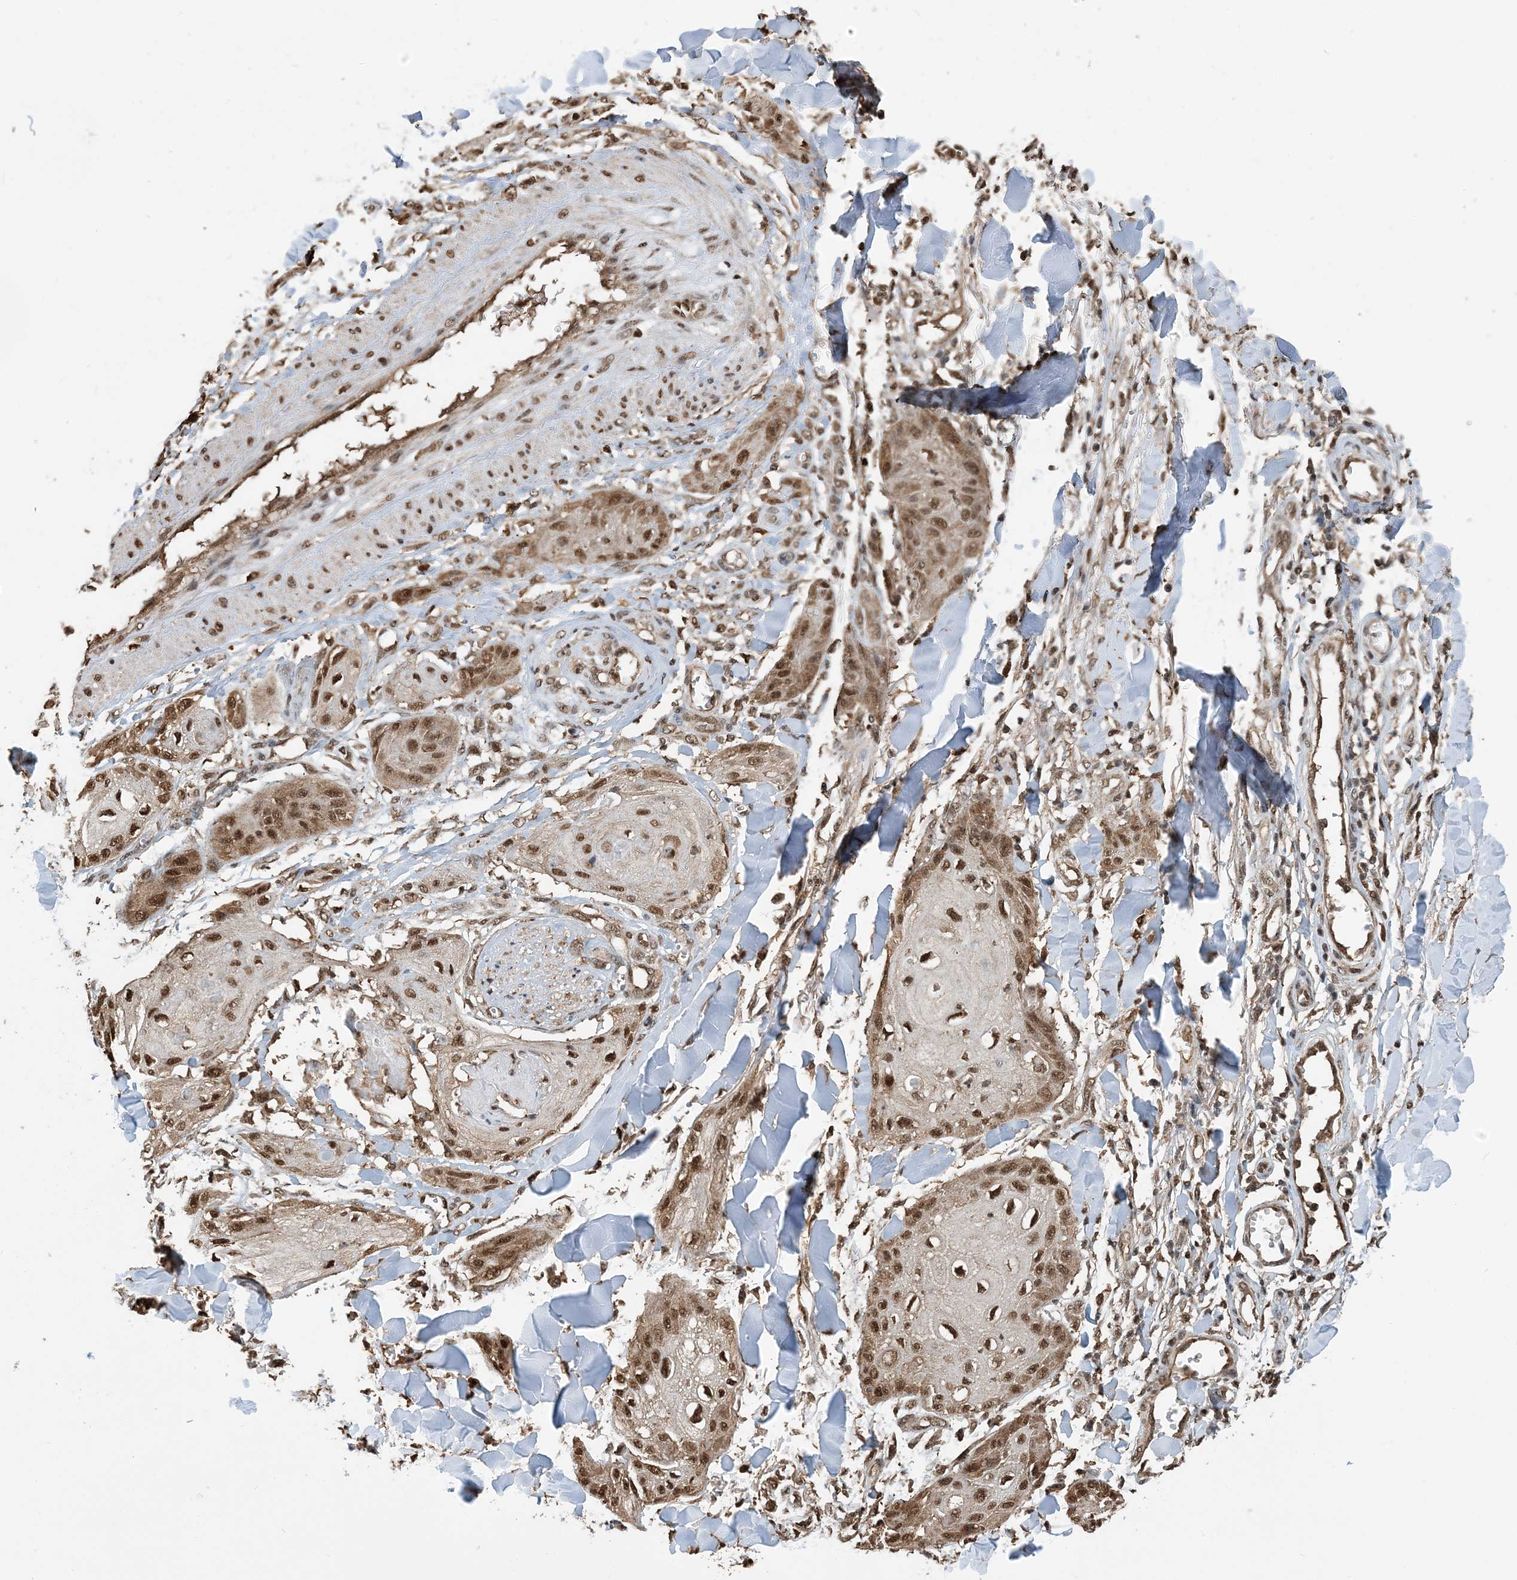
{"staining": {"intensity": "moderate", "quantity": ">75%", "location": "cytoplasmic/membranous,nuclear"}, "tissue": "skin cancer", "cell_type": "Tumor cells", "image_type": "cancer", "snomed": [{"axis": "morphology", "description": "Squamous cell carcinoma, NOS"}, {"axis": "topography", "description": "Skin"}], "caption": "High-magnification brightfield microscopy of squamous cell carcinoma (skin) stained with DAB (brown) and counterstained with hematoxylin (blue). tumor cells exhibit moderate cytoplasmic/membranous and nuclear staining is present in approximately>75% of cells.", "gene": "HSPA1A", "patient": {"sex": "male", "age": 74}}